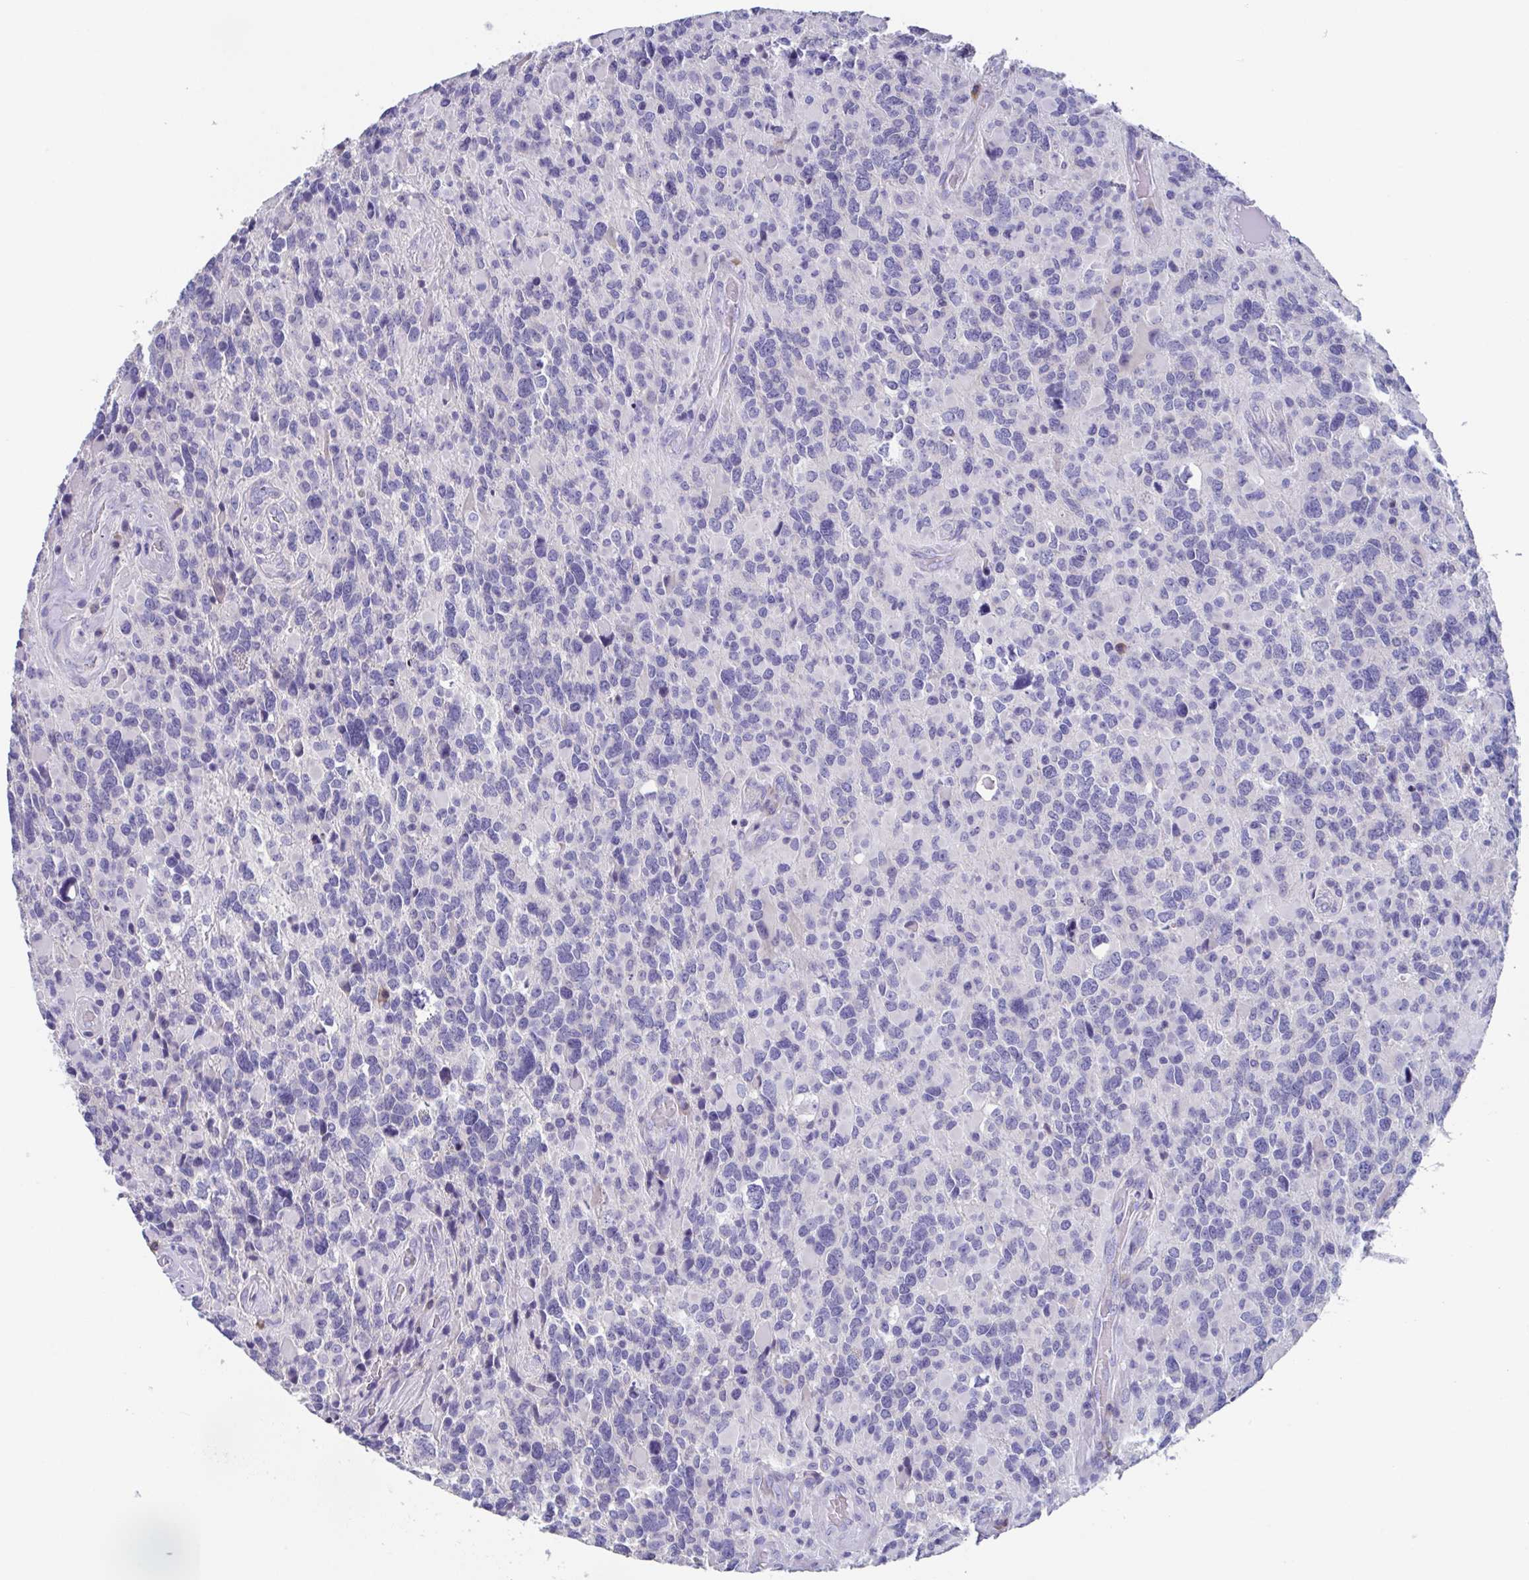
{"staining": {"intensity": "negative", "quantity": "none", "location": "none"}, "tissue": "glioma", "cell_type": "Tumor cells", "image_type": "cancer", "snomed": [{"axis": "morphology", "description": "Glioma, malignant, High grade"}, {"axis": "topography", "description": "Brain"}], "caption": "The photomicrograph demonstrates no staining of tumor cells in glioma.", "gene": "LRRC58", "patient": {"sex": "female", "age": 40}}